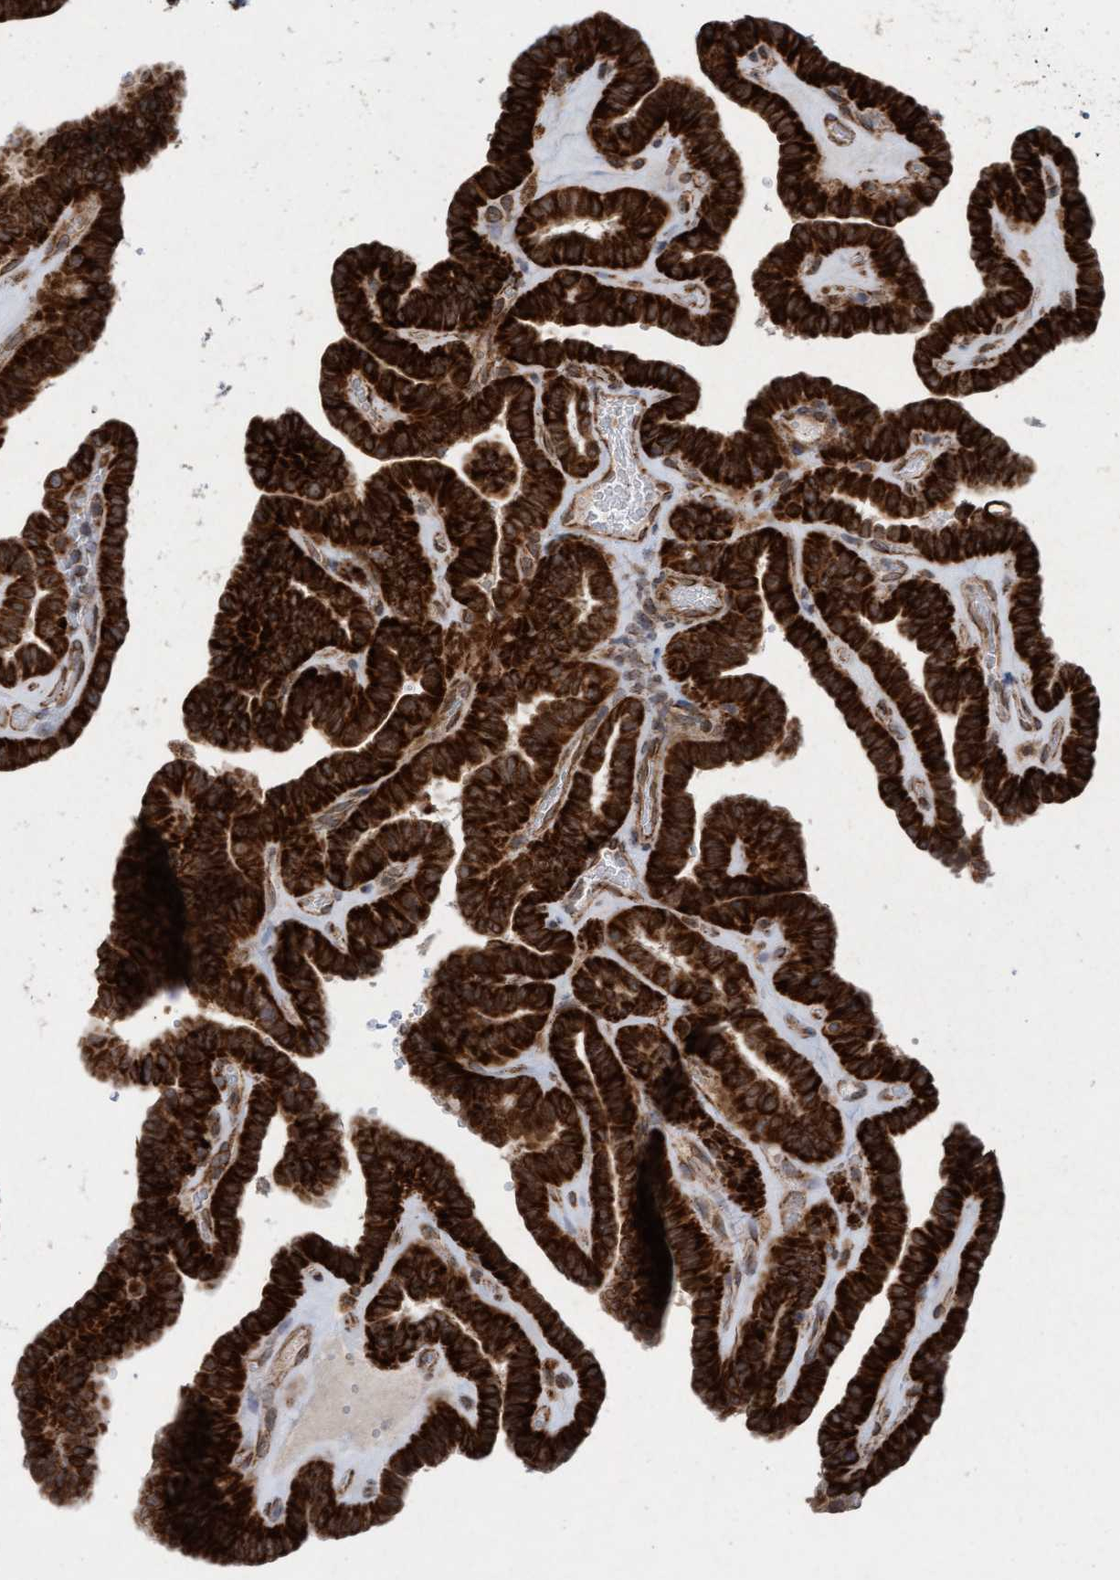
{"staining": {"intensity": "strong", "quantity": ">75%", "location": "cytoplasmic/membranous"}, "tissue": "thyroid cancer", "cell_type": "Tumor cells", "image_type": "cancer", "snomed": [{"axis": "morphology", "description": "Papillary adenocarcinoma, NOS"}, {"axis": "topography", "description": "Thyroid gland"}], "caption": "A brown stain highlights strong cytoplasmic/membranous staining of a protein in thyroid cancer tumor cells. The protein of interest is shown in brown color, while the nuclei are stained blue.", "gene": "MRPS23", "patient": {"sex": "male", "age": 77}}